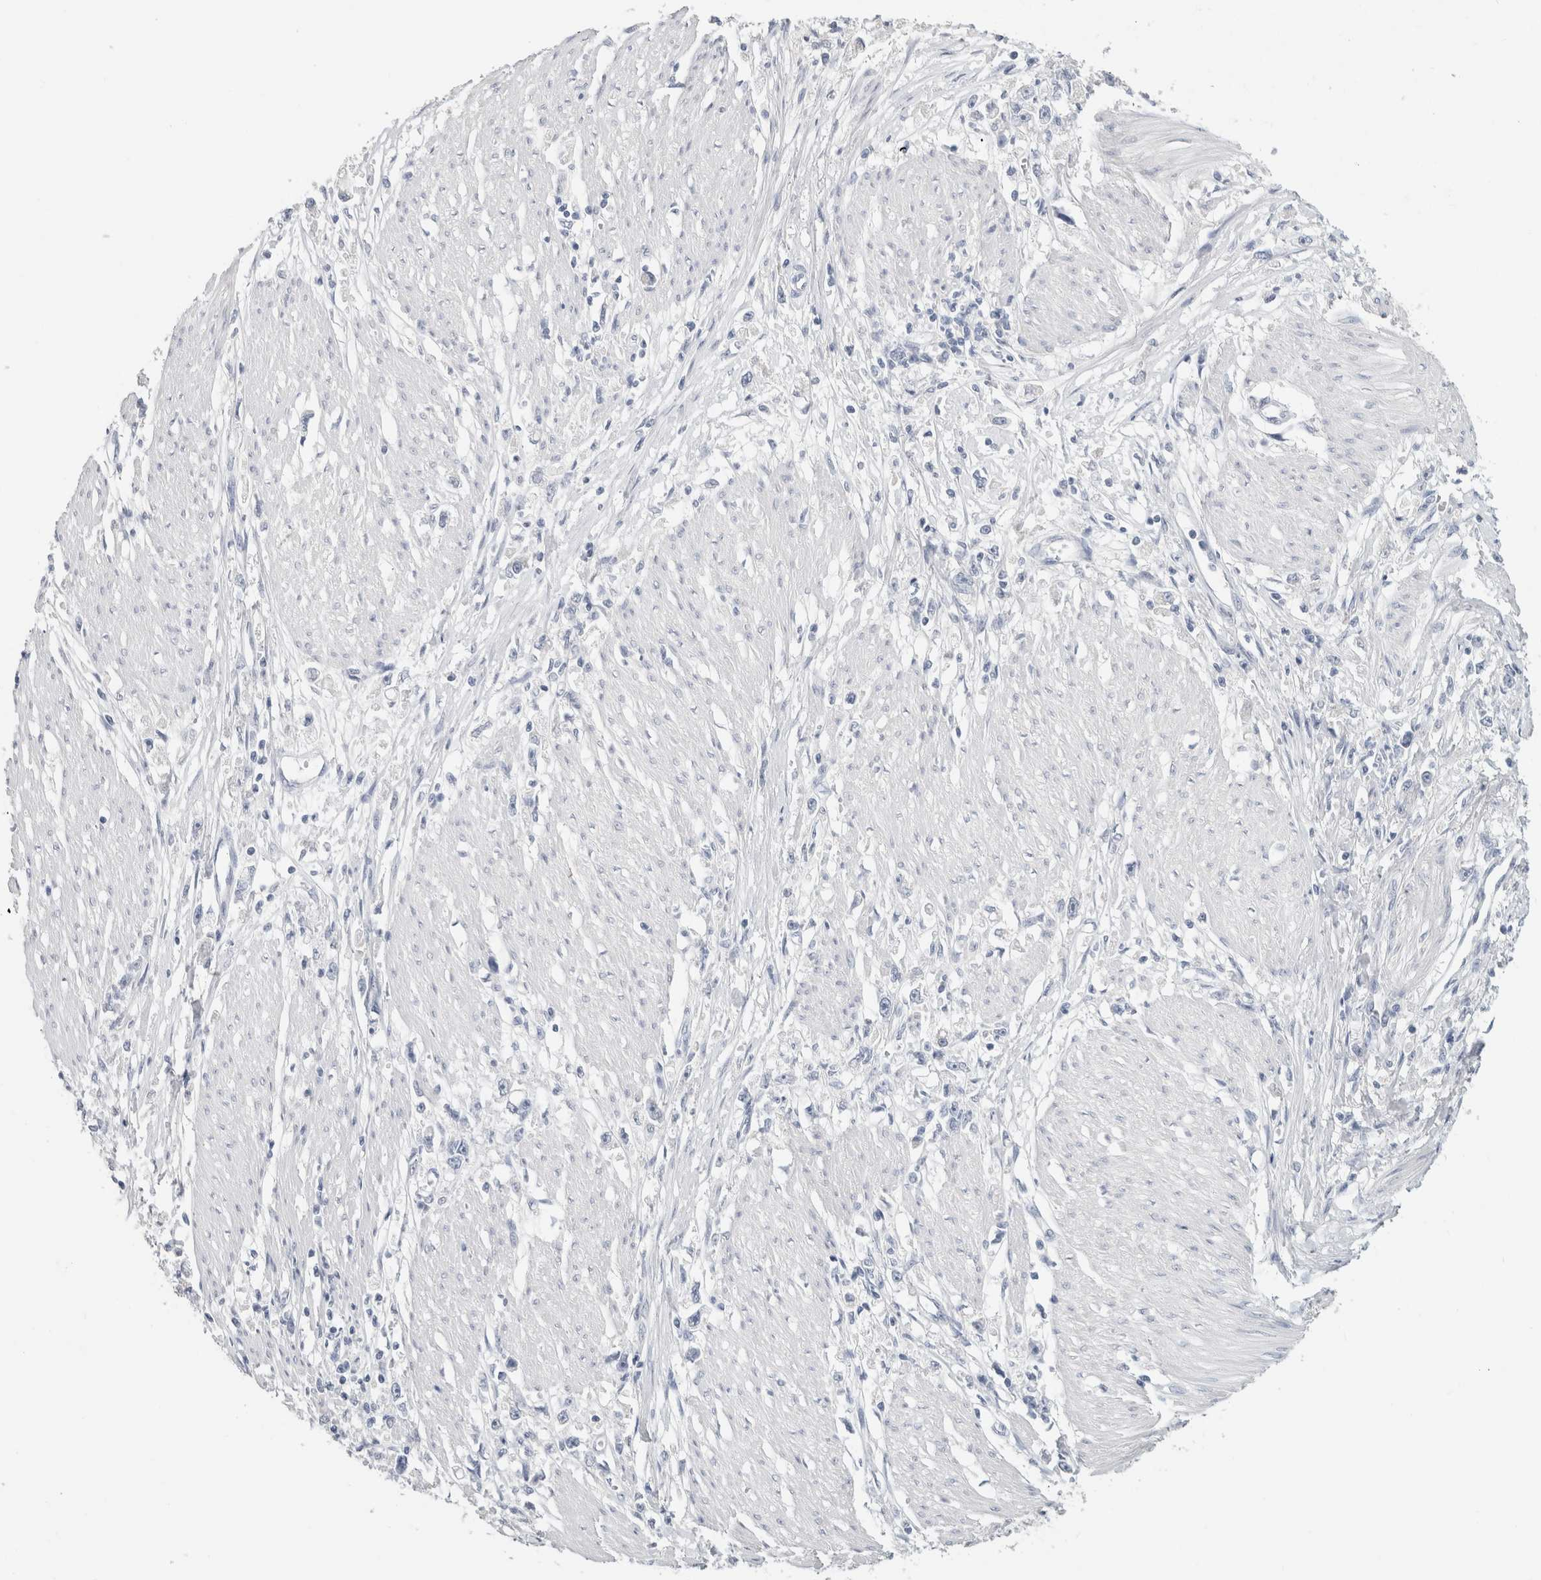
{"staining": {"intensity": "negative", "quantity": "none", "location": "none"}, "tissue": "stomach cancer", "cell_type": "Tumor cells", "image_type": "cancer", "snomed": [{"axis": "morphology", "description": "Adenocarcinoma, NOS"}, {"axis": "topography", "description": "Stomach"}], "caption": "Immunohistochemical staining of human stomach cancer (adenocarcinoma) demonstrates no significant staining in tumor cells.", "gene": "BCAN", "patient": {"sex": "female", "age": 59}}